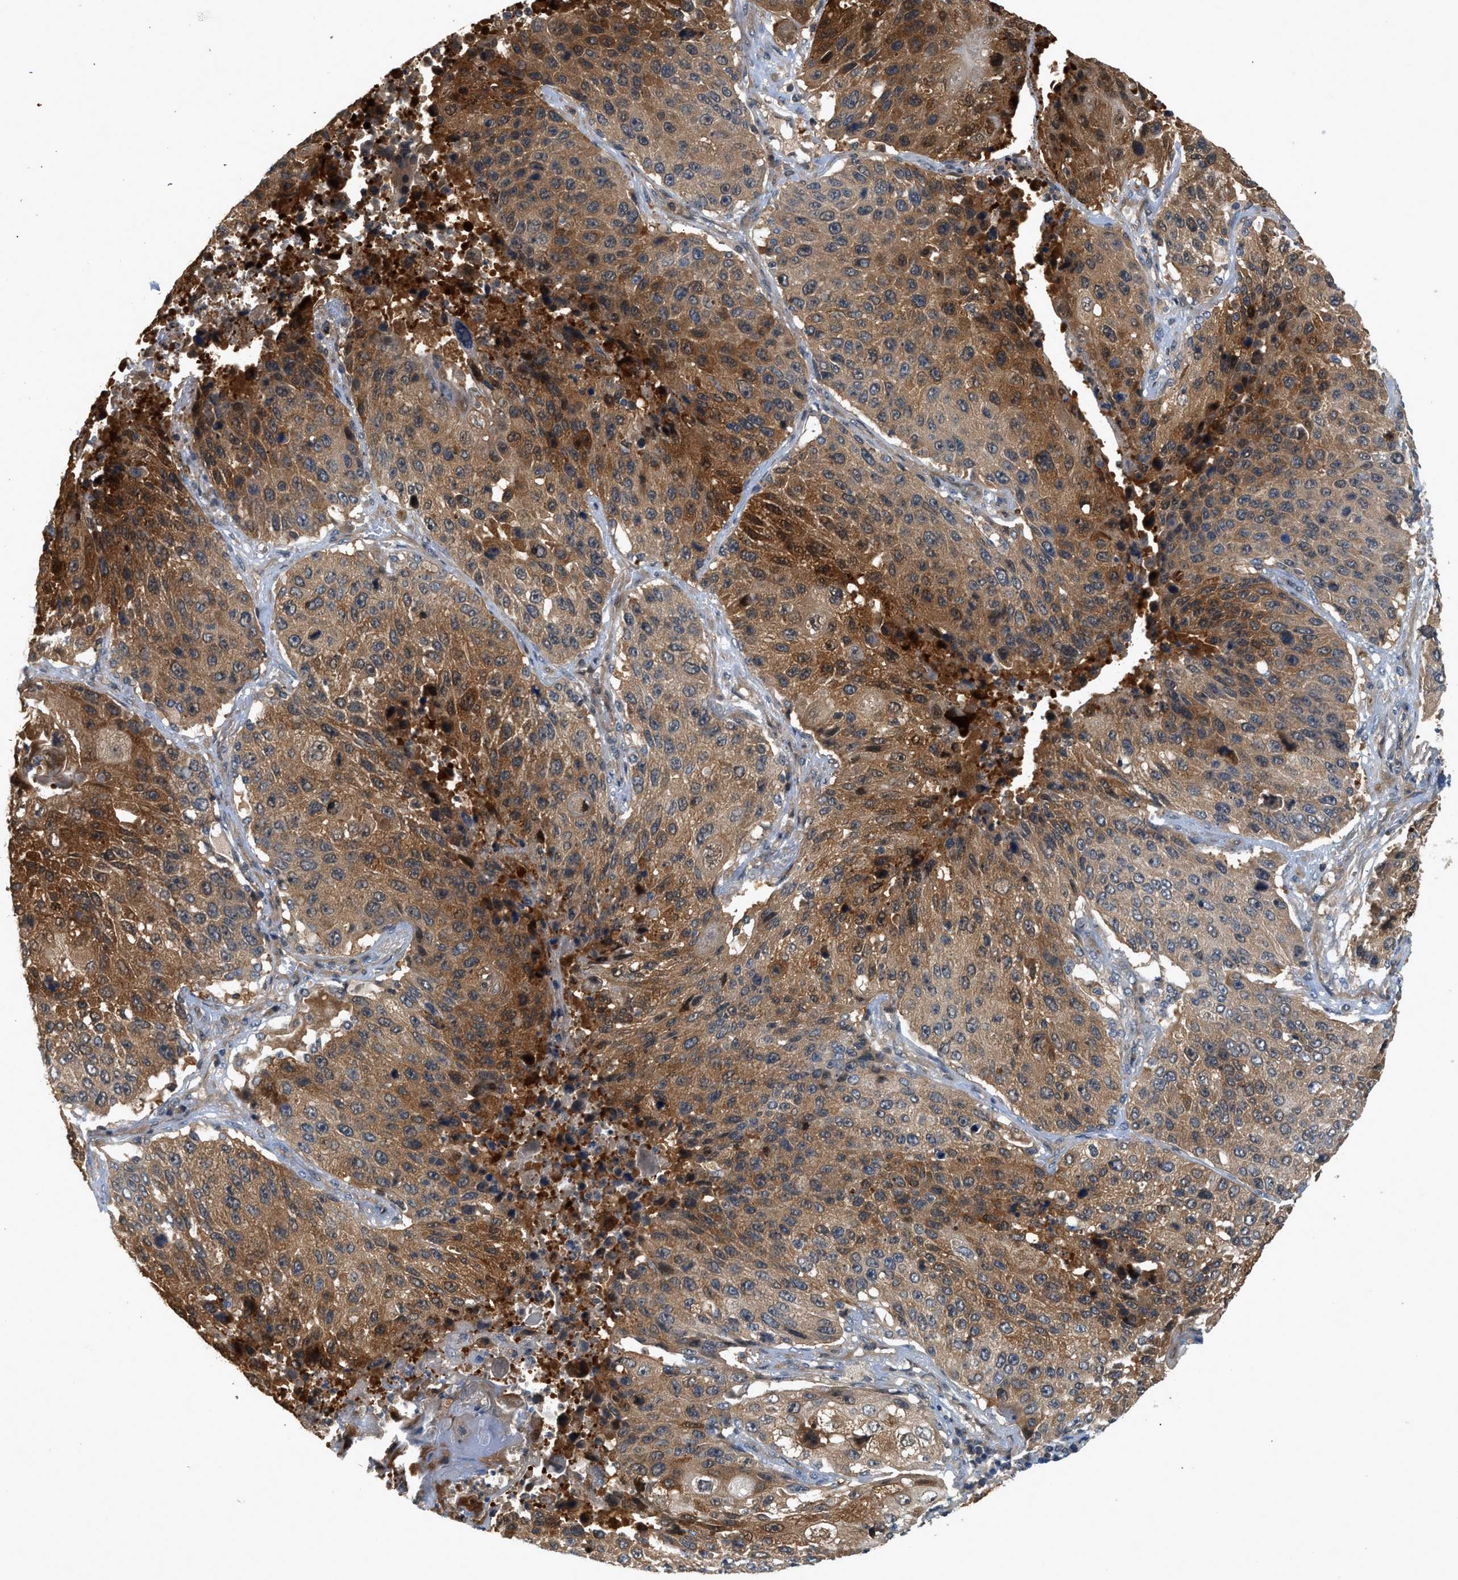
{"staining": {"intensity": "strong", "quantity": ">75%", "location": "cytoplasmic/membranous"}, "tissue": "lung cancer", "cell_type": "Tumor cells", "image_type": "cancer", "snomed": [{"axis": "morphology", "description": "Squamous cell carcinoma, NOS"}, {"axis": "topography", "description": "Lung"}], "caption": "Lung squamous cell carcinoma stained with immunohistochemistry (IHC) displays strong cytoplasmic/membranous expression in about >75% of tumor cells.", "gene": "GPR31", "patient": {"sex": "male", "age": 61}}